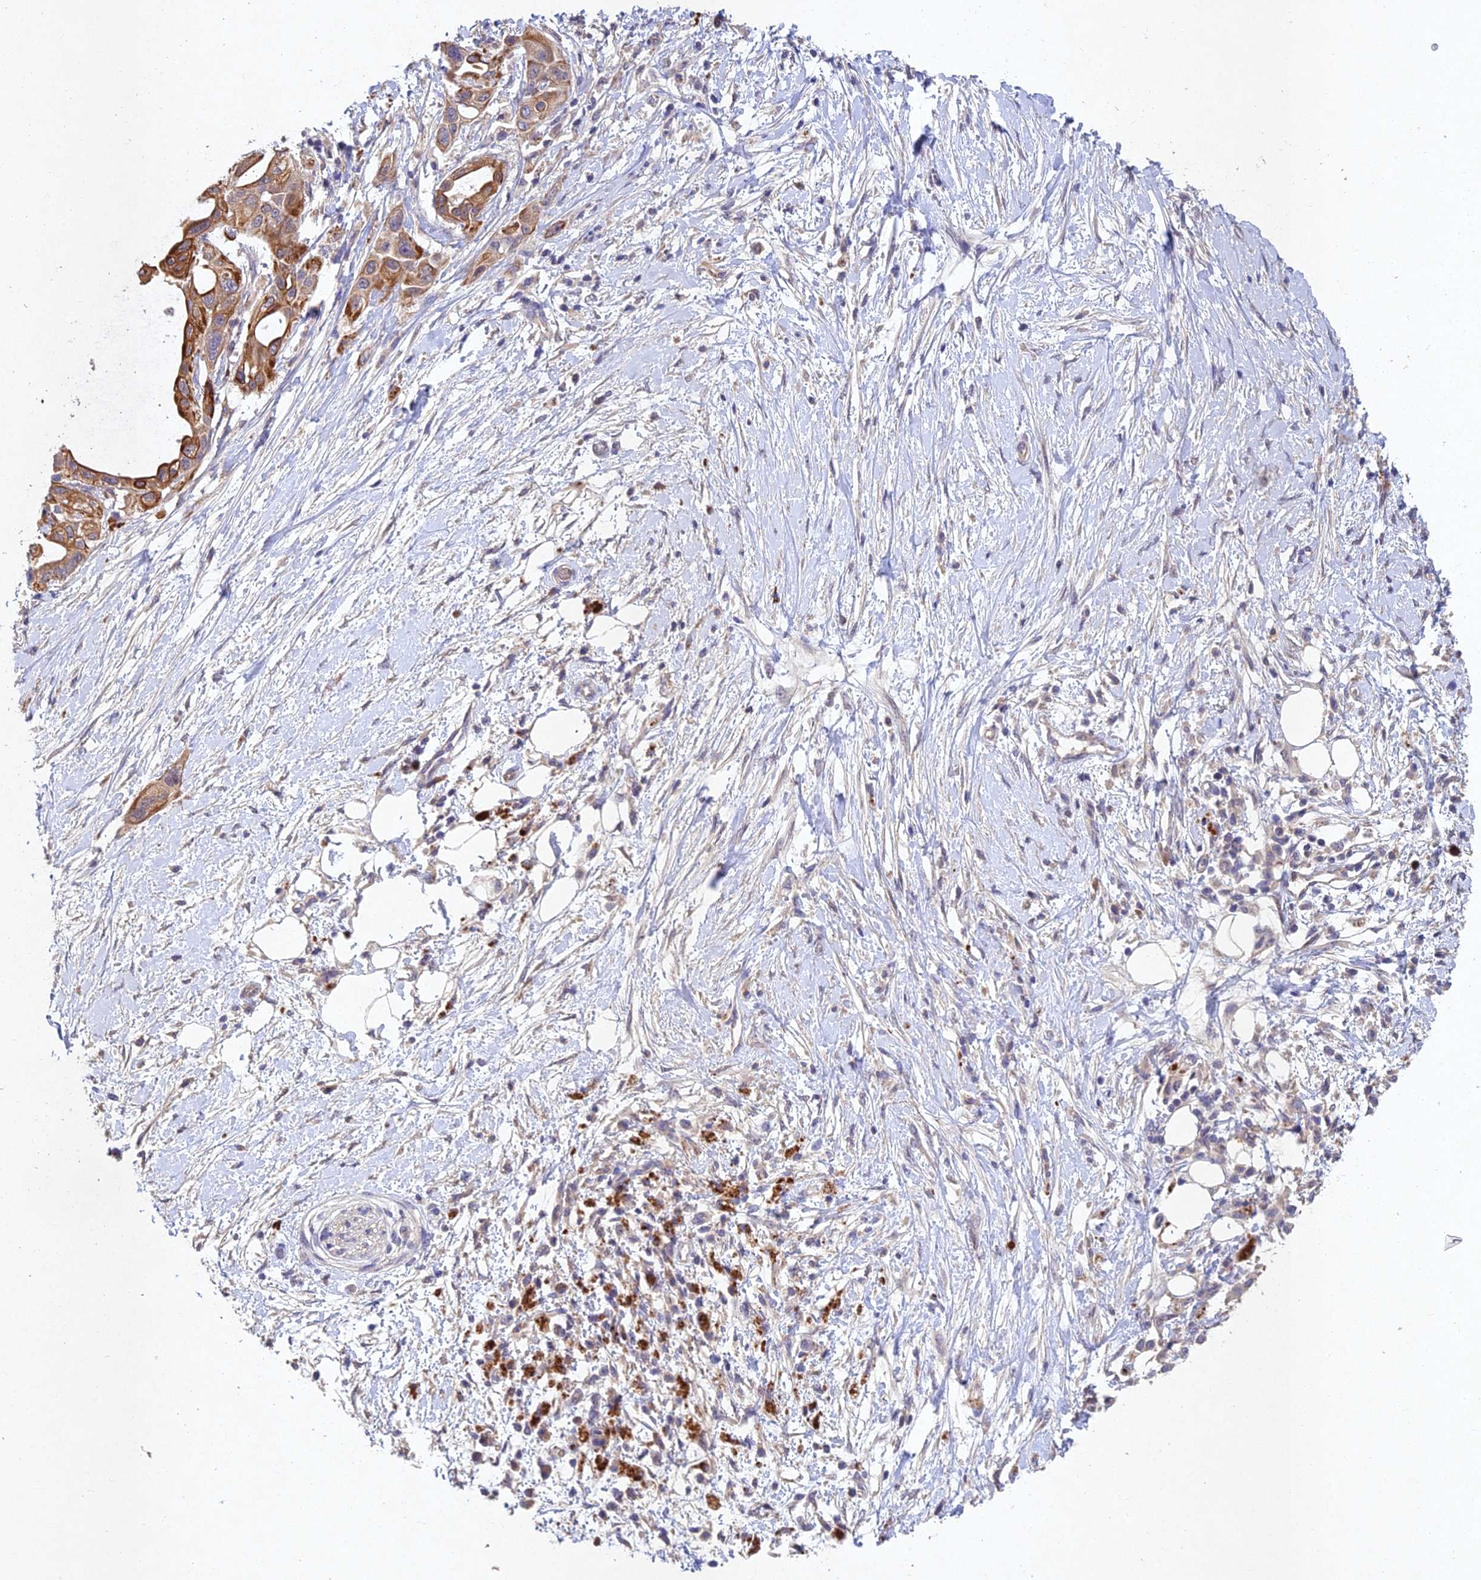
{"staining": {"intensity": "strong", "quantity": ">75%", "location": "cytoplasmic/membranous"}, "tissue": "pancreatic cancer", "cell_type": "Tumor cells", "image_type": "cancer", "snomed": [{"axis": "morphology", "description": "Adenocarcinoma, NOS"}, {"axis": "topography", "description": "Pancreas"}], "caption": "Protein expression analysis of pancreatic cancer (adenocarcinoma) exhibits strong cytoplasmic/membranous staining in about >75% of tumor cells.", "gene": "NSMCE1", "patient": {"sex": "male", "age": 68}}